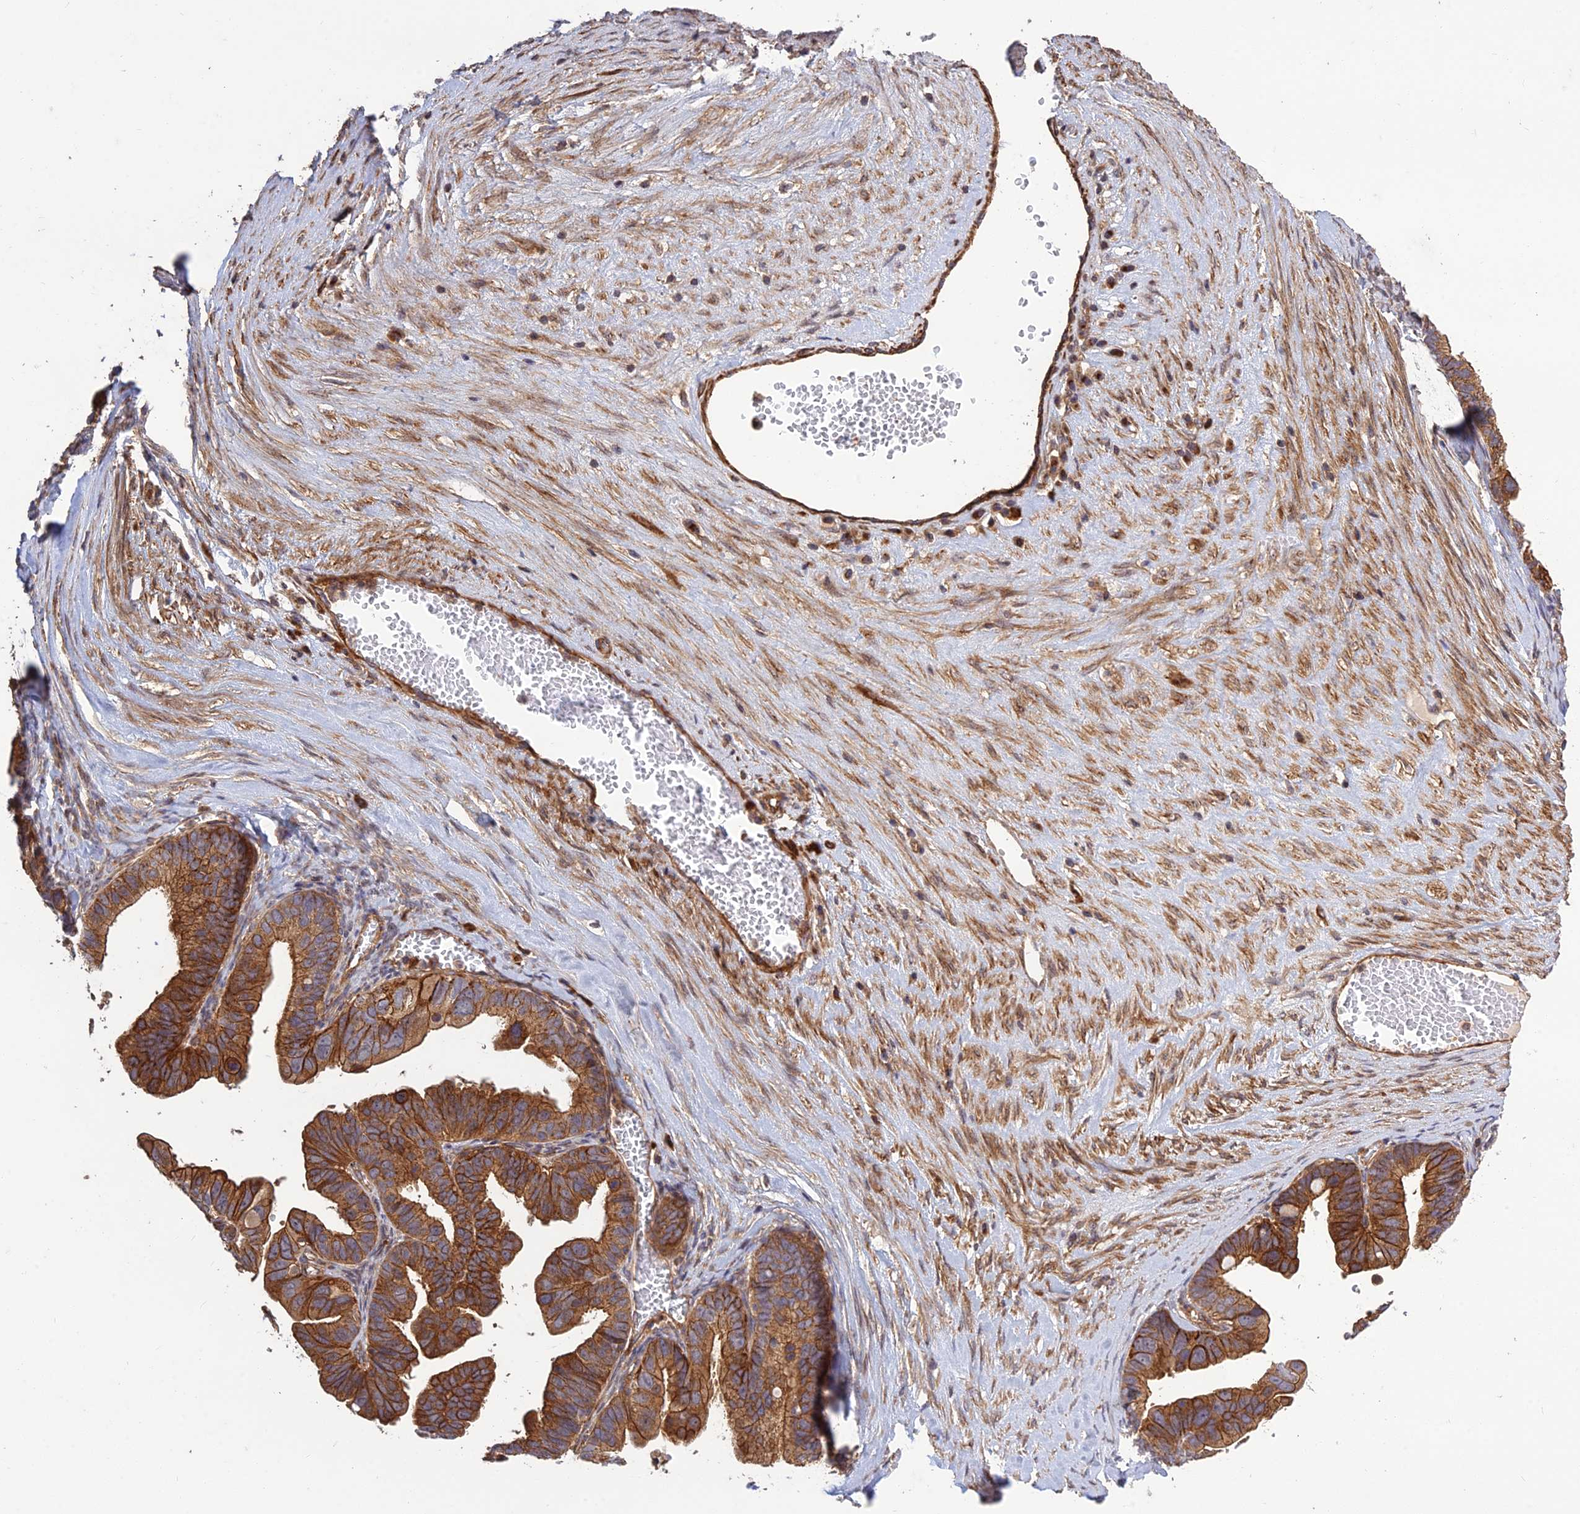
{"staining": {"intensity": "strong", "quantity": ">75%", "location": "cytoplasmic/membranous"}, "tissue": "ovarian cancer", "cell_type": "Tumor cells", "image_type": "cancer", "snomed": [{"axis": "morphology", "description": "Cystadenocarcinoma, serous, NOS"}, {"axis": "topography", "description": "Ovary"}], "caption": "DAB (3,3'-diaminobenzidine) immunohistochemical staining of human serous cystadenocarcinoma (ovarian) displays strong cytoplasmic/membranous protein positivity in about >75% of tumor cells.", "gene": "TMEM131L", "patient": {"sex": "female", "age": 56}}